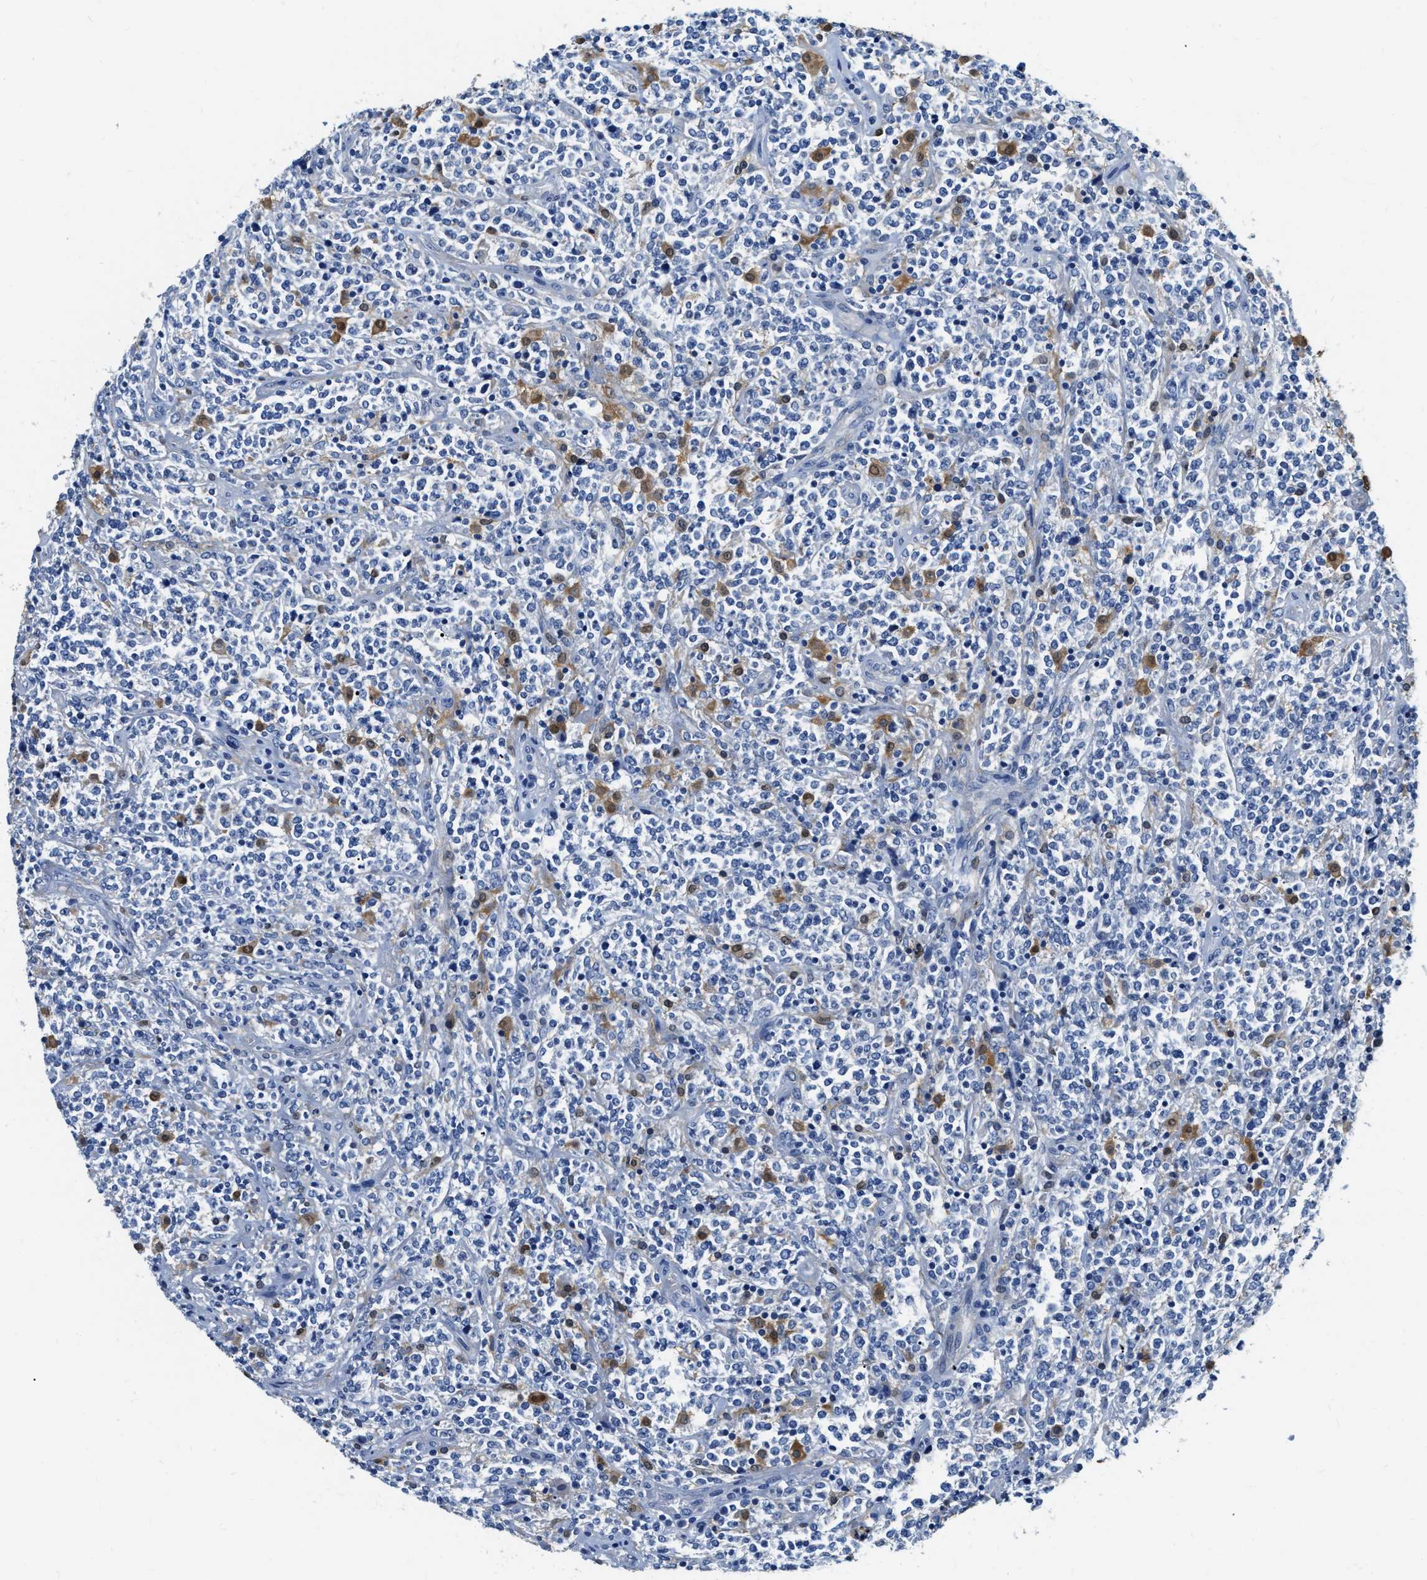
{"staining": {"intensity": "negative", "quantity": "none", "location": "none"}, "tissue": "lymphoma", "cell_type": "Tumor cells", "image_type": "cancer", "snomed": [{"axis": "morphology", "description": "Malignant lymphoma, non-Hodgkin's type, High grade"}, {"axis": "topography", "description": "Soft tissue"}], "caption": "A micrograph of human lymphoma is negative for staining in tumor cells. Brightfield microscopy of IHC stained with DAB (3,3'-diaminobenzidine) (brown) and hematoxylin (blue), captured at high magnification.", "gene": "EIF2AK2", "patient": {"sex": "male", "age": 18}}